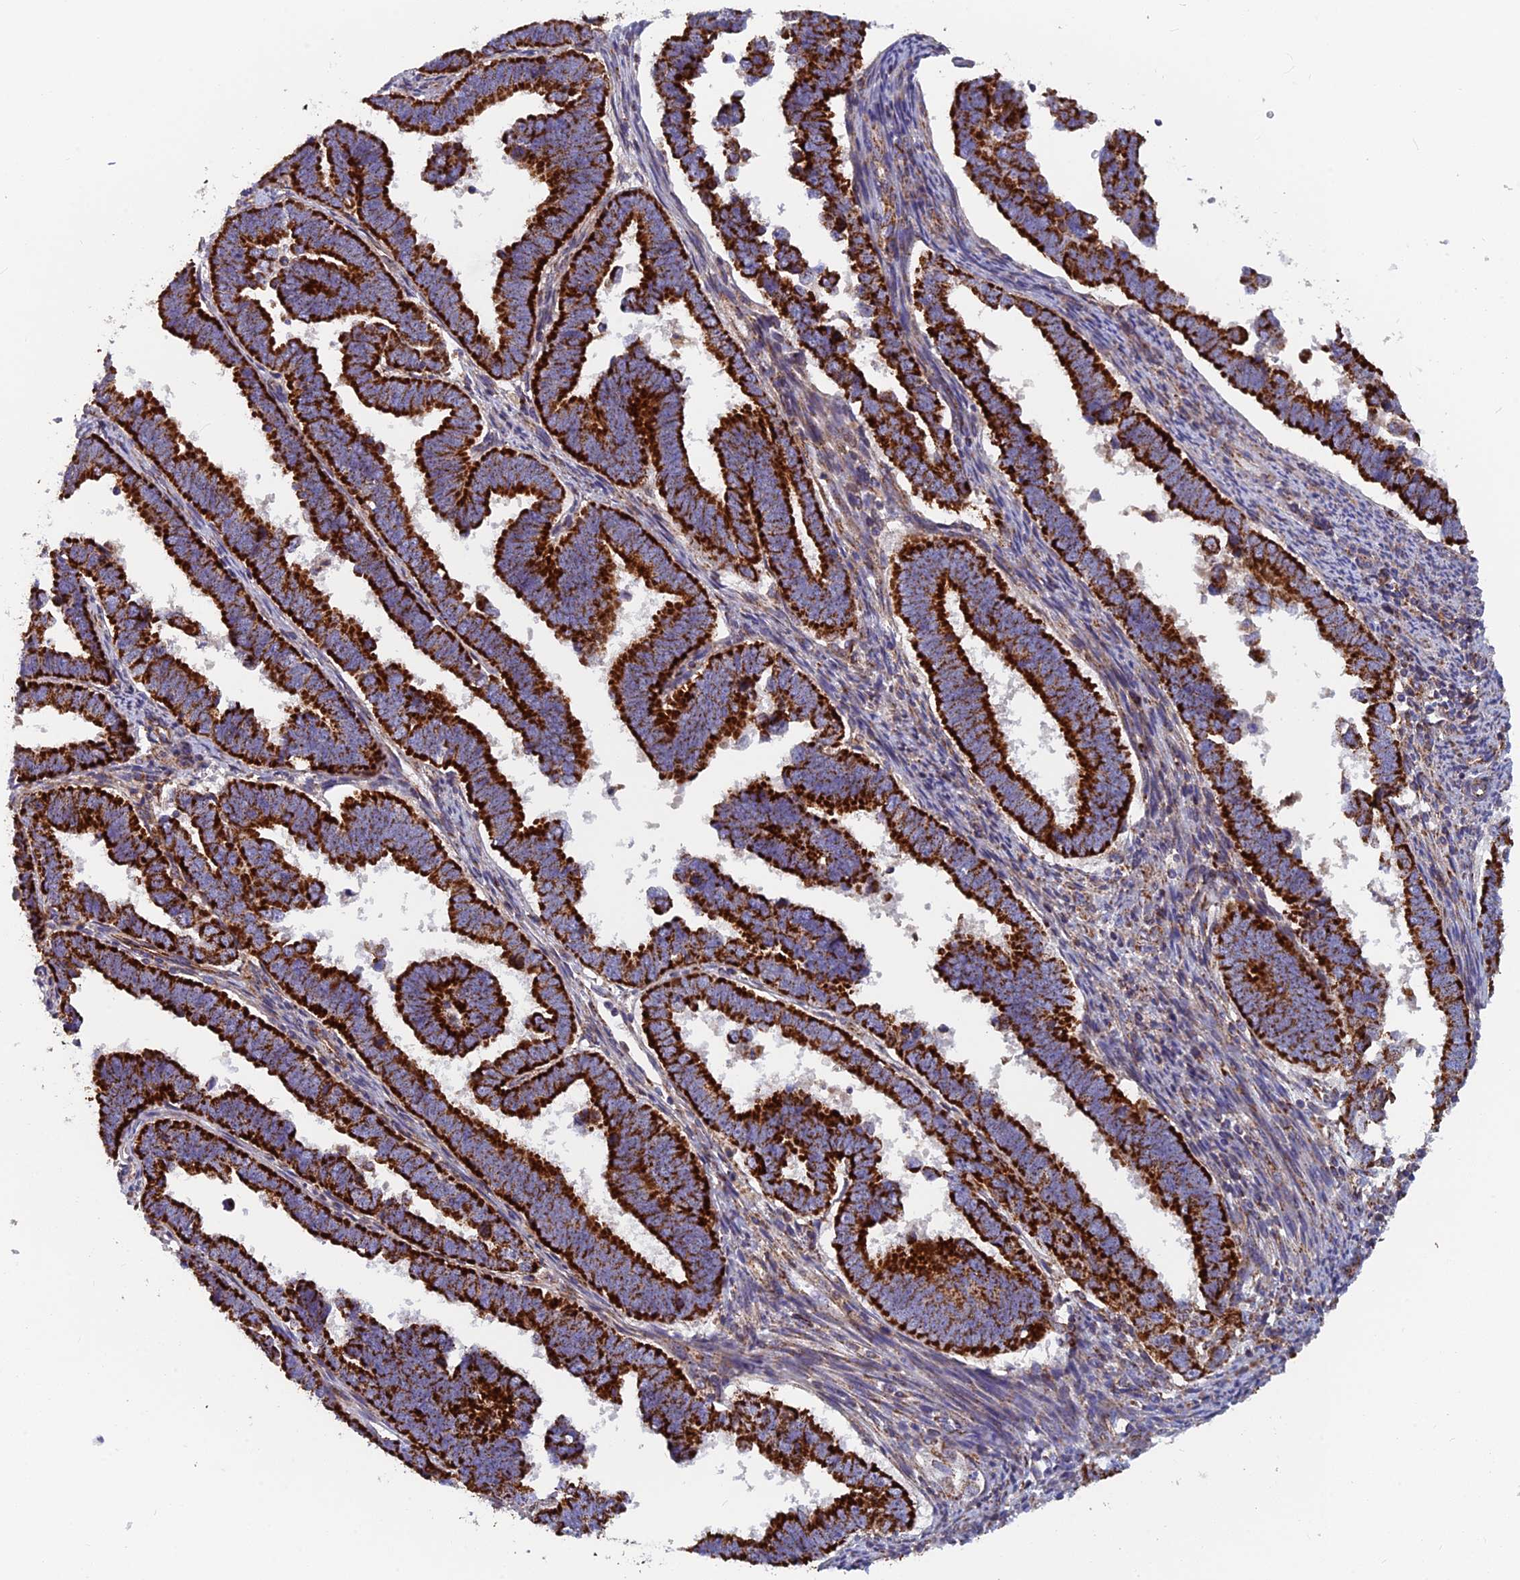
{"staining": {"intensity": "strong", "quantity": ">75%", "location": "cytoplasmic/membranous"}, "tissue": "endometrial cancer", "cell_type": "Tumor cells", "image_type": "cancer", "snomed": [{"axis": "morphology", "description": "Adenocarcinoma, NOS"}, {"axis": "topography", "description": "Endometrium"}], "caption": "An image of human adenocarcinoma (endometrial) stained for a protein reveals strong cytoplasmic/membranous brown staining in tumor cells.", "gene": "MRPS9", "patient": {"sex": "female", "age": 75}}